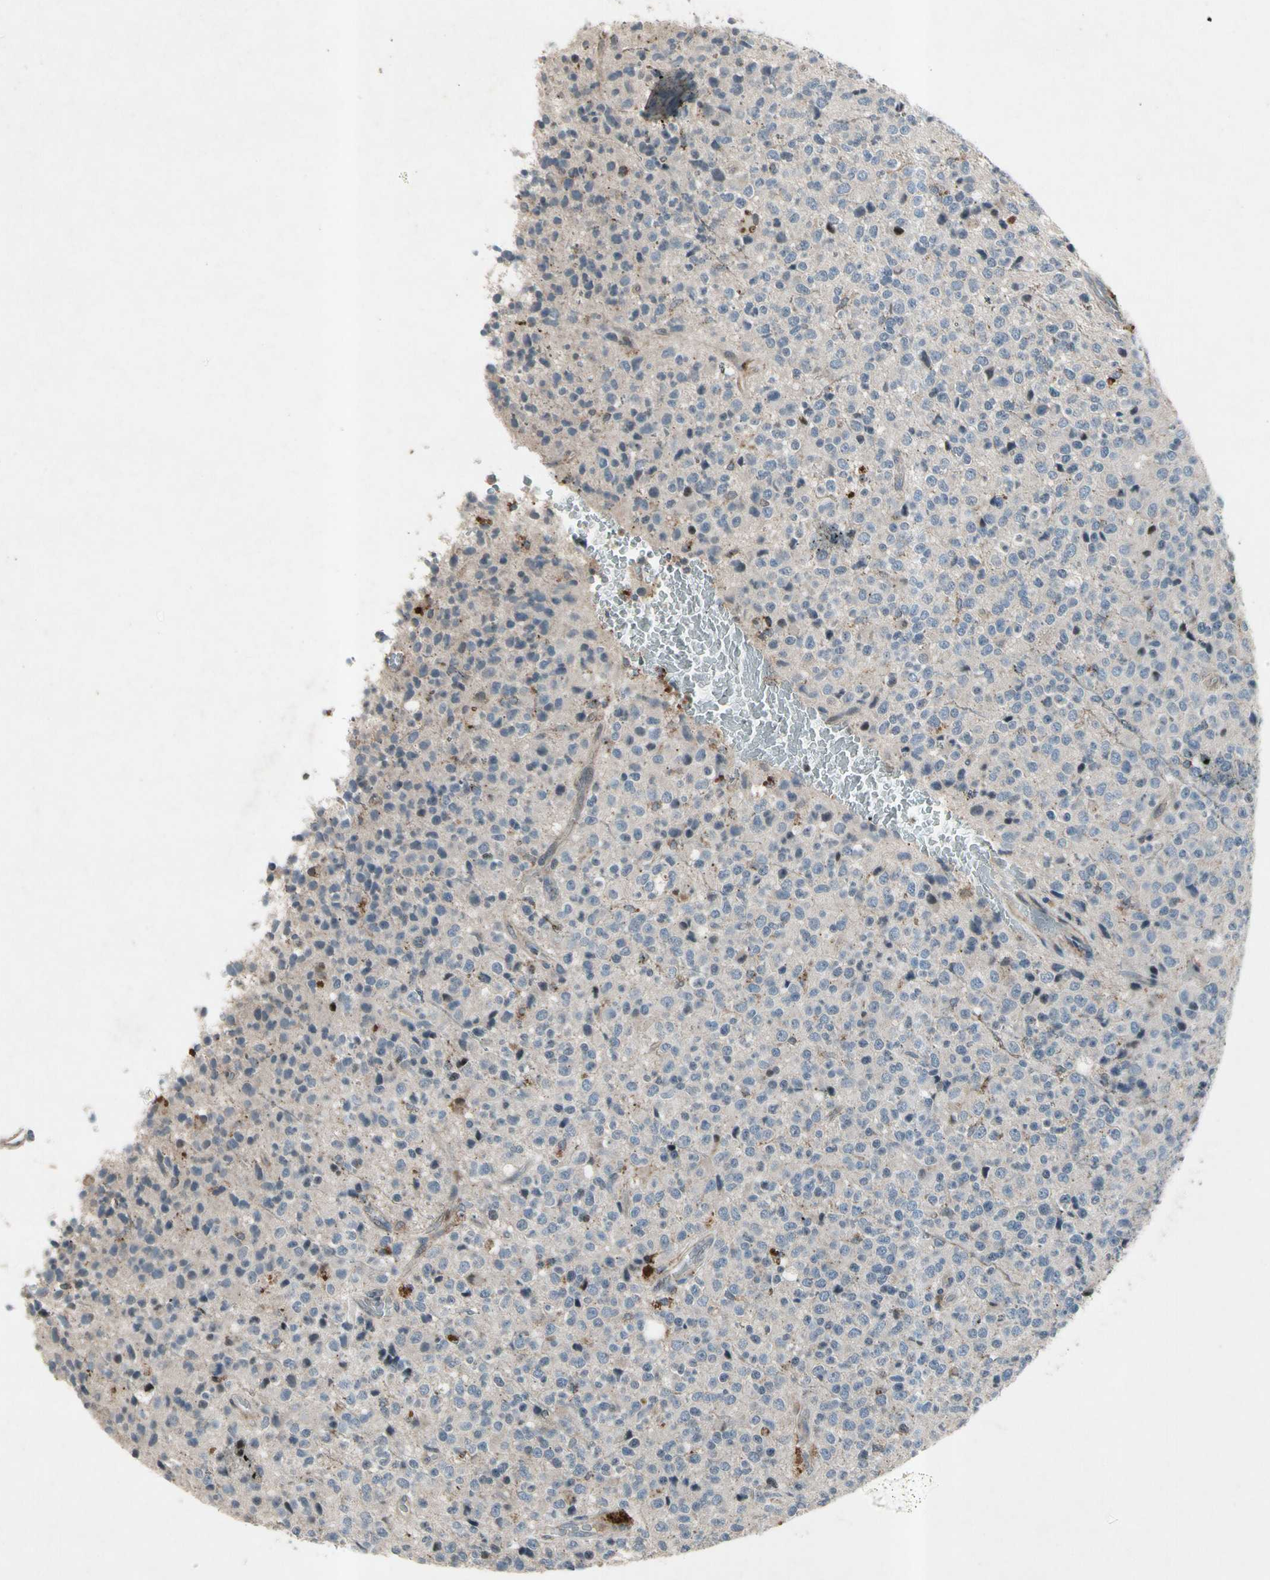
{"staining": {"intensity": "moderate", "quantity": "<25%", "location": "cytoplasmic/membranous,nuclear"}, "tissue": "glioma", "cell_type": "Tumor cells", "image_type": "cancer", "snomed": [{"axis": "morphology", "description": "Glioma, malignant, High grade"}, {"axis": "topography", "description": "pancreas cauda"}], "caption": "Protein expression analysis of glioma shows moderate cytoplasmic/membranous and nuclear expression in about <25% of tumor cells. The protein of interest is shown in brown color, while the nuclei are stained blue.", "gene": "NMI", "patient": {"sex": "male", "age": 60}}